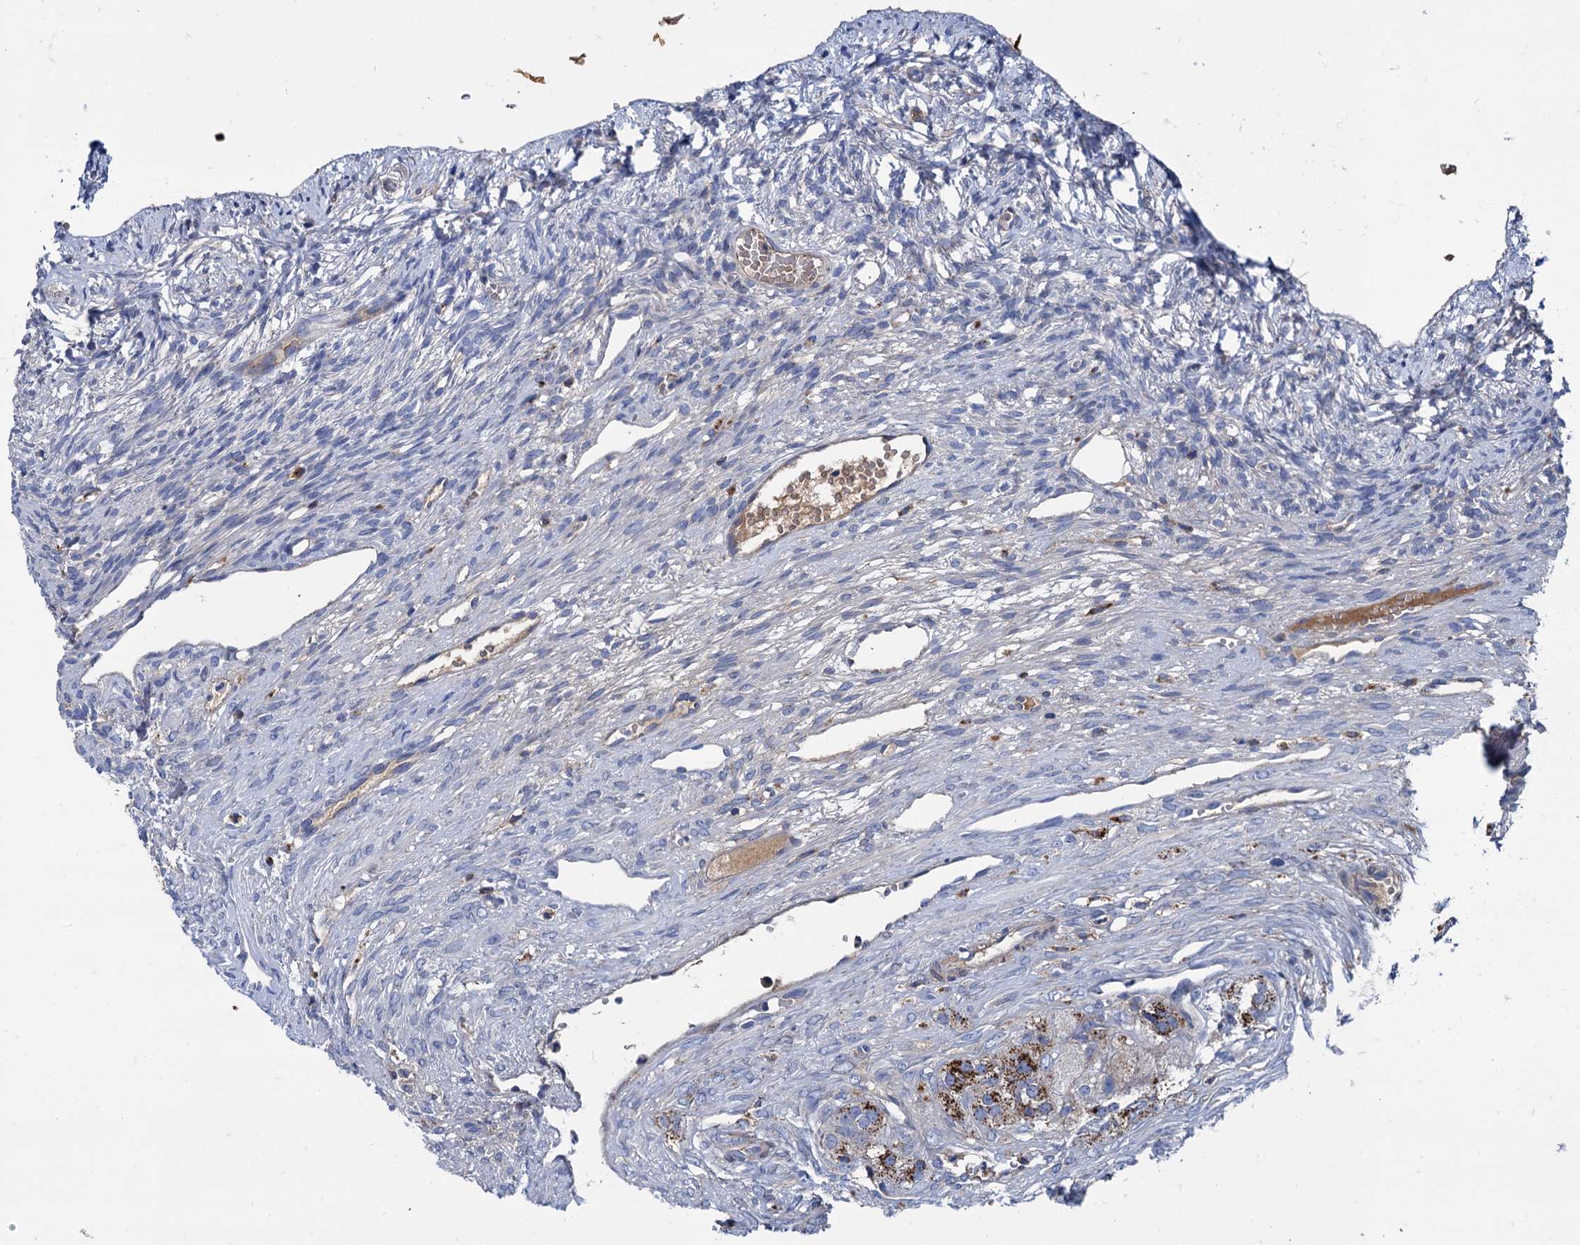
{"staining": {"intensity": "negative", "quantity": "none", "location": "none"}, "tissue": "ovary", "cell_type": "Ovarian stroma cells", "image_type": "normal", "snomed": [{"axis": "morphology", "description": "Normal tissue, NOS"}, {"axis": "topography", "description": "Ovary"}], "caption": "IHC micrograph of unremarkable ovary: ovary stained with DAB (3,3'-diaminobenzidine) demonstrates no significant protein staining in ovarian stroma cells.", "gene": "APOD", "patient": {"sex": "female", "age": 51}}